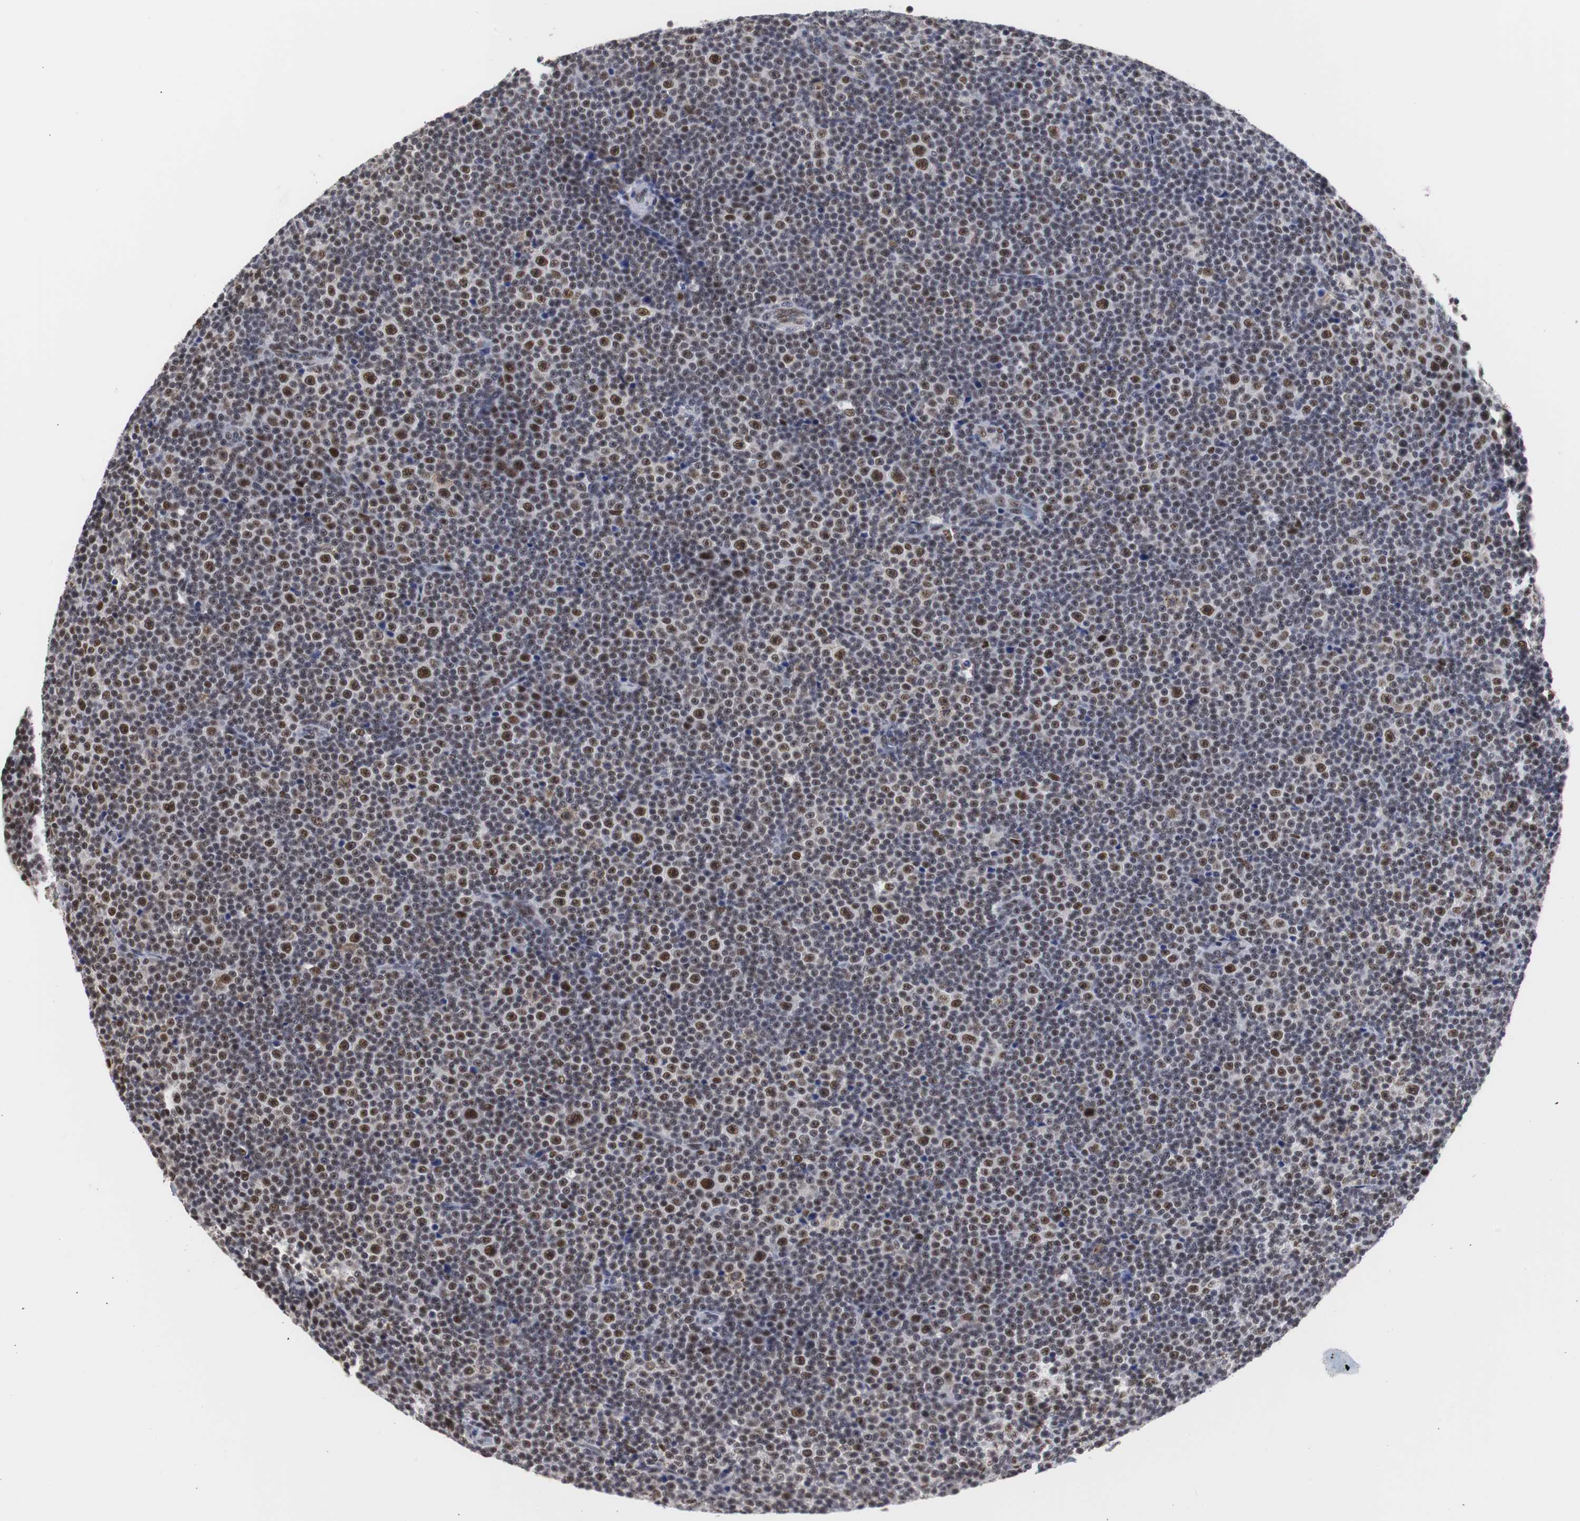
{"staining": {"intensity": "strong", "quantity": "25%-75%", "location": "nuclear"}, "tissue": "lymphoma", "cell_type": "Tumor cells", "image_type": "cancer", "snomed": [{"axis": "morphology", "description": "Malignant lymphoma, non-Hodgkin's type, Low grade"}, {"axis": "topography", "description": "Lymph node"}], "caption": "There is high levels of strong nuclear expression in tumor cells of malignant lymphoma, non-Hodgkin's type (low-grade), as demonstrated by immunohistochemical staining (brown color).", "gene": "ZFC3H1", "patient": {"sex": "female", "age": 67}}